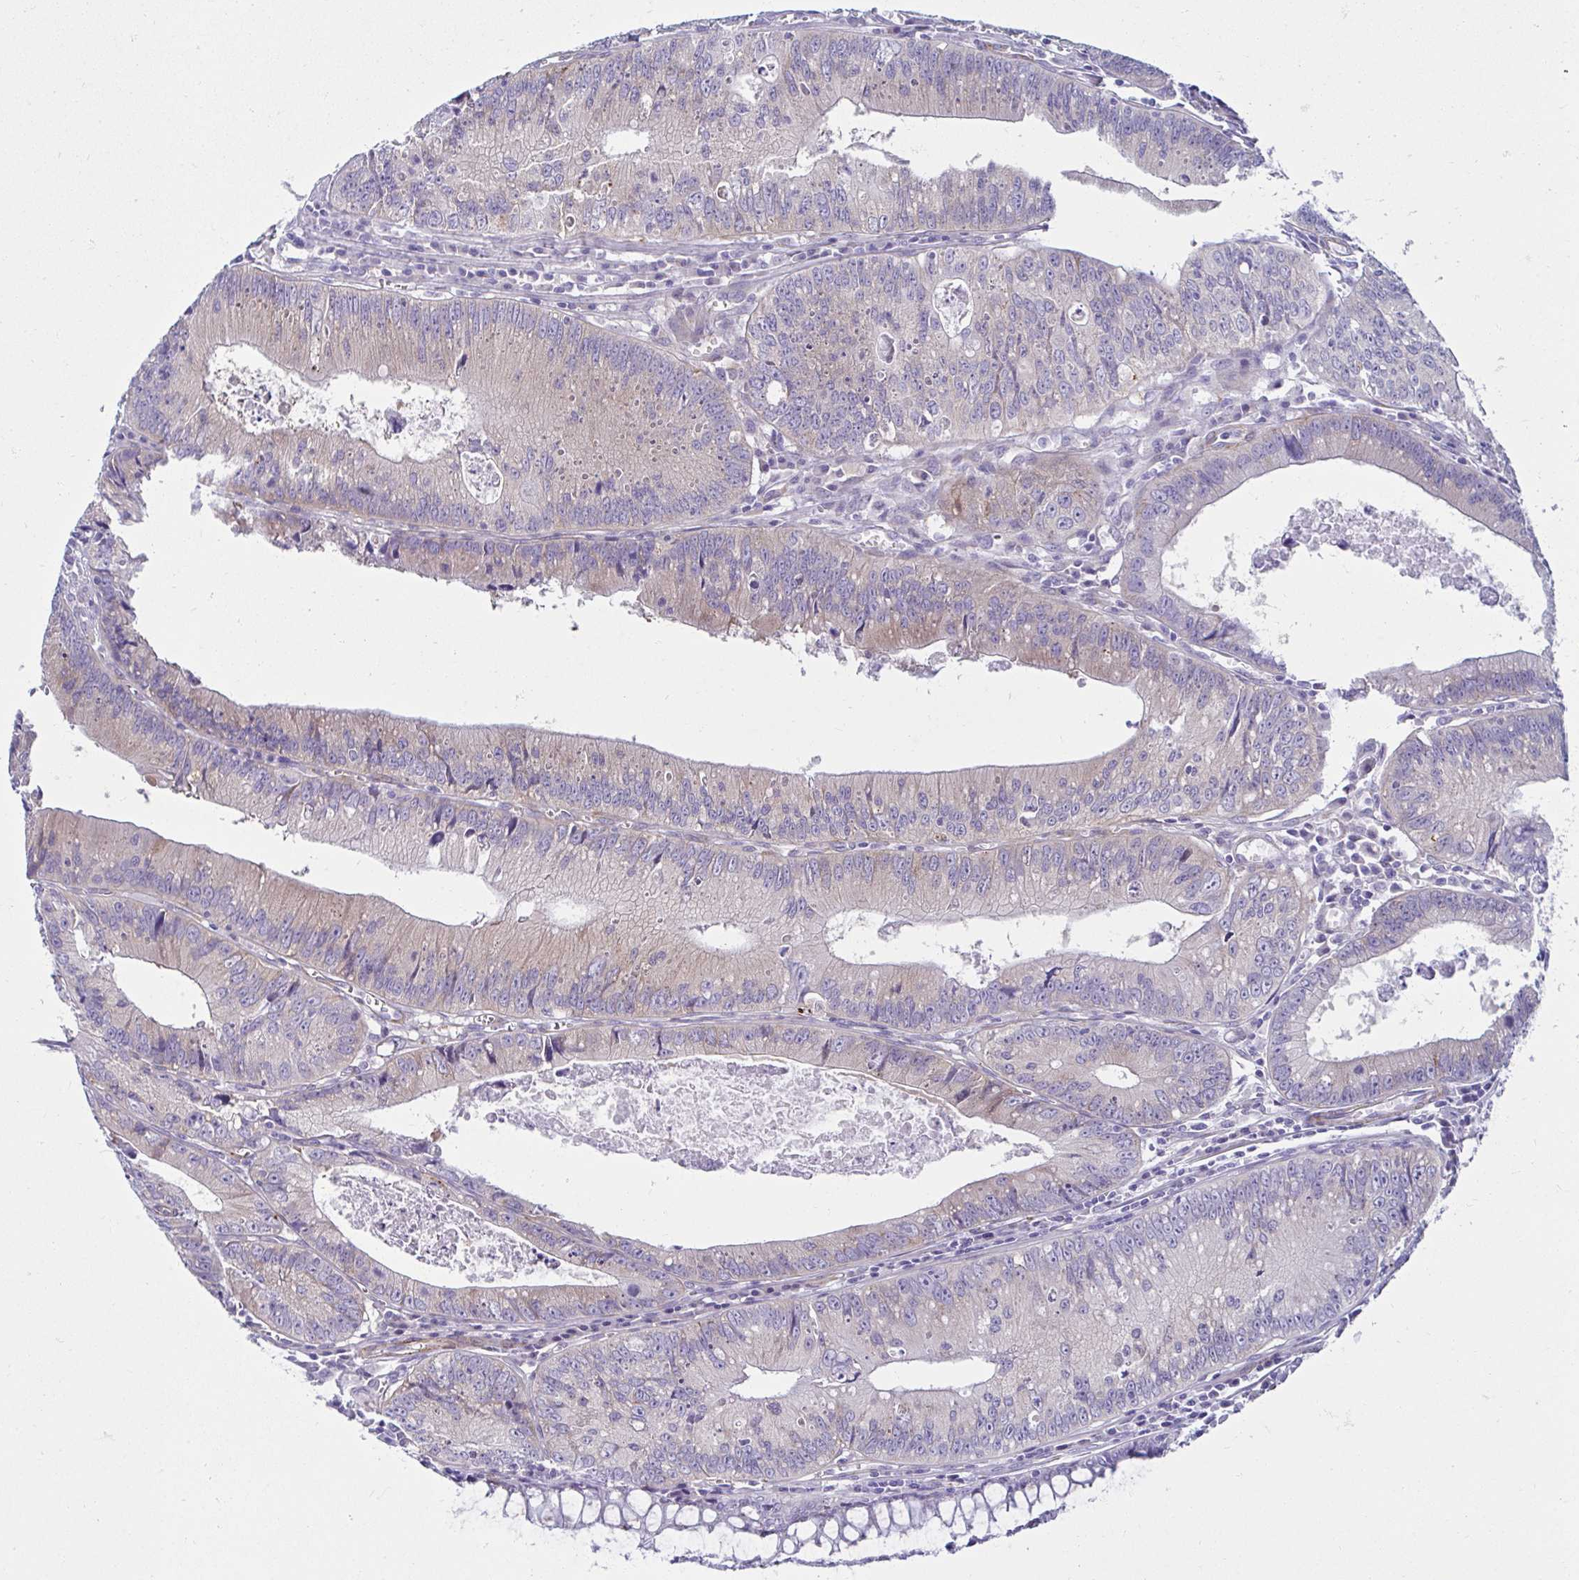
{"staining": {"intensity": "weak", "quantity": "<25%", "location": "cytoplasmic/membranous"}, "tissue": "colorectal cancer", "cell_type": "Tumor cells", "image_type": "cancer", "snomed": [{"axis": "morphology", "description": "Adenocarcinoma, NOS"}, {"axis": "topography", "description": "Rectum"}], "caption": "The immunohistochemistry image has no significant positivity in tumor cells of colorectal cancer (adenocarcinoma) tissue.", "gene": "ANKRD62", "patient": {"sex": "female", "age": 81}}